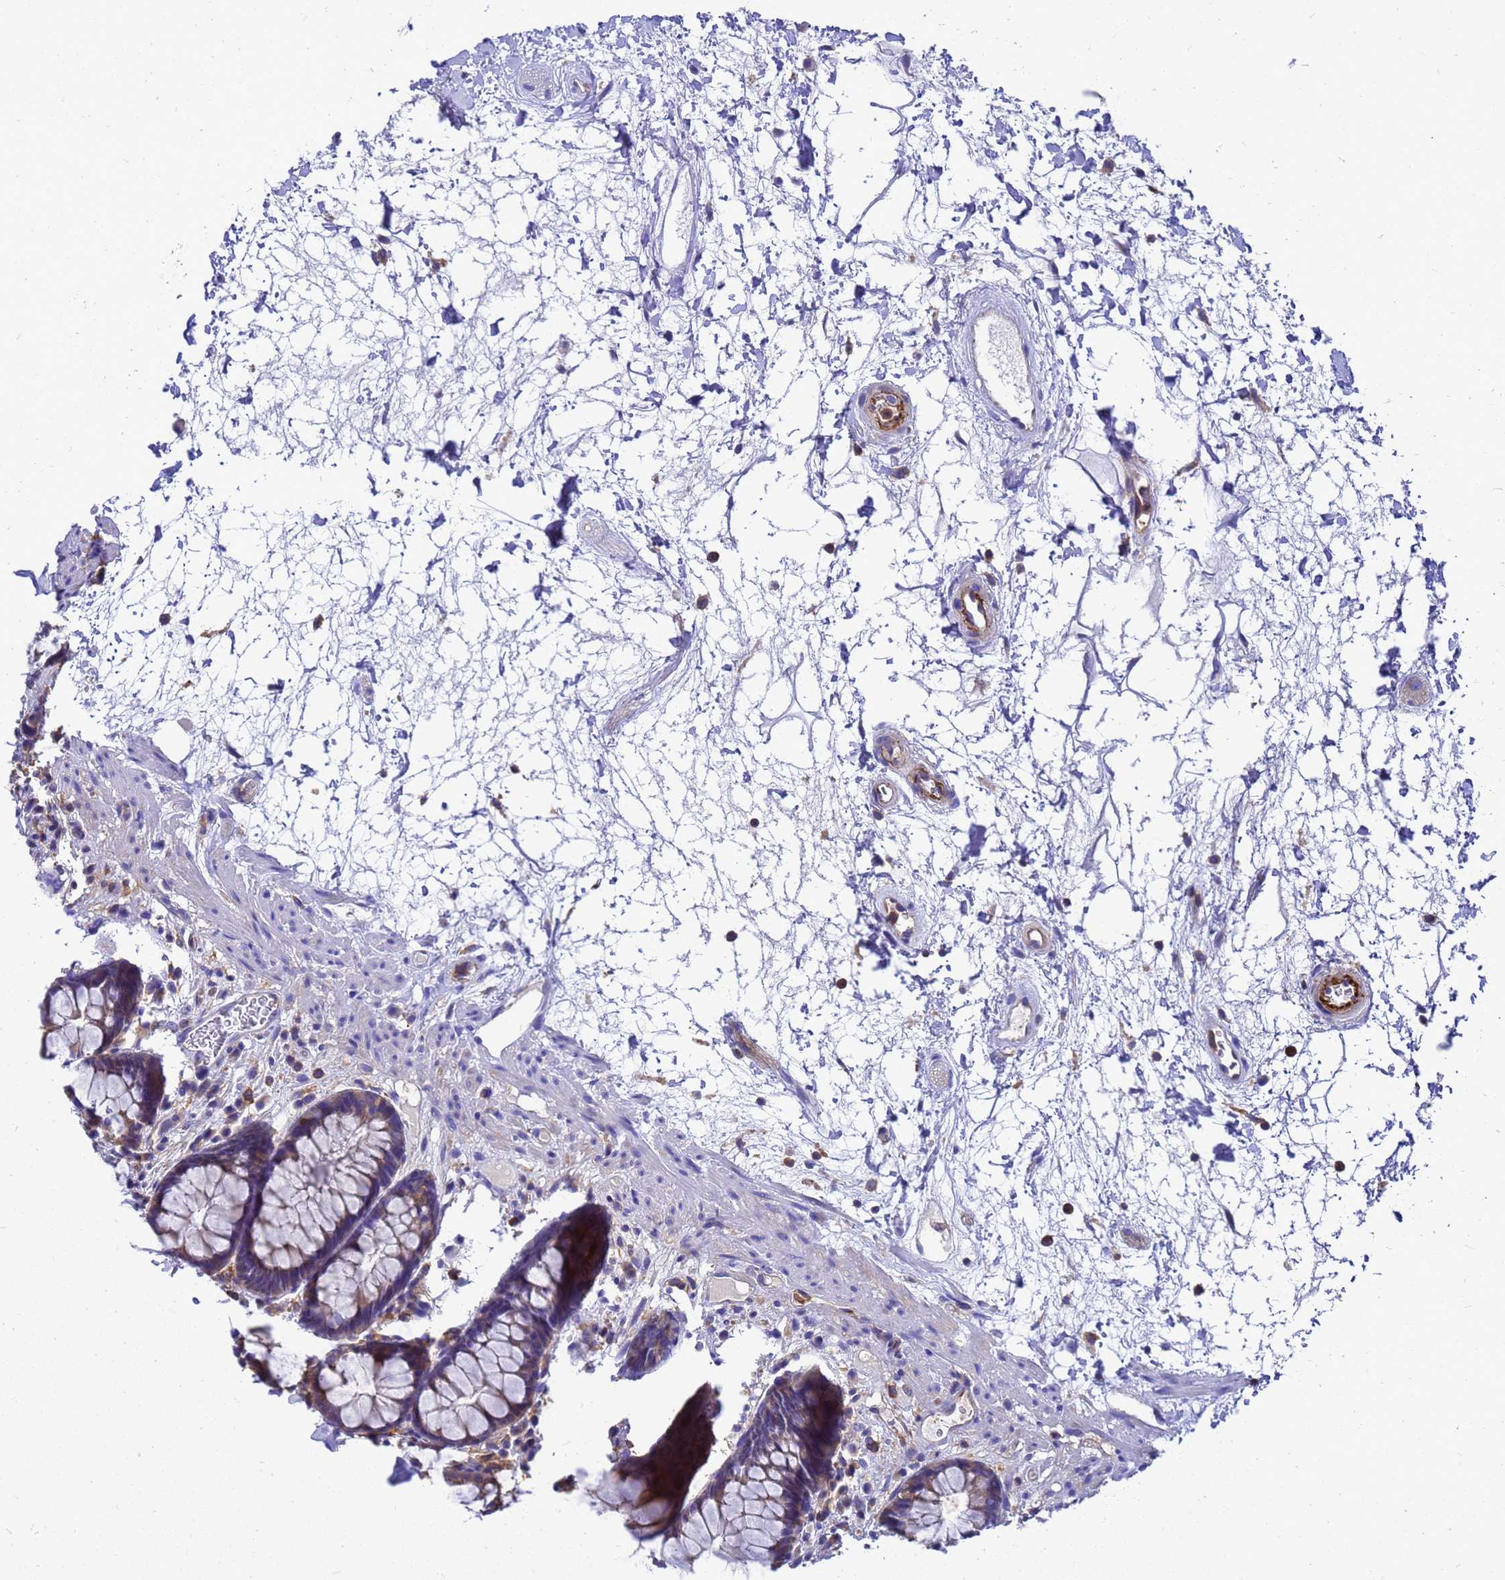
{"staining": {"intensity": "moderate", "quantity": ">75%", "location": "cytoplasmic/membranous"}, "tissue": "rectum", "cell_type": "Glandular cells", "image_type": "normal", "snomed": [{"axis": "morphology", "description": "Normal tissue, NOS"}, {"axis": "topography", "description": "Rectum"}], "caption": "Immunohistochemical staining of unremarkable rectum demonstrates >75% levels of moderate cytoplasmic/membranous protein positivity in approximately >75% of glandular cells. (Stains: DAB (3,3'-diaminobenzidine) in brown, nuclei in blue, Microscopy: brightfield microscopy at high magnification).", "gene": "ZNF235", "patient": {"sex": "male", "age": 64}}